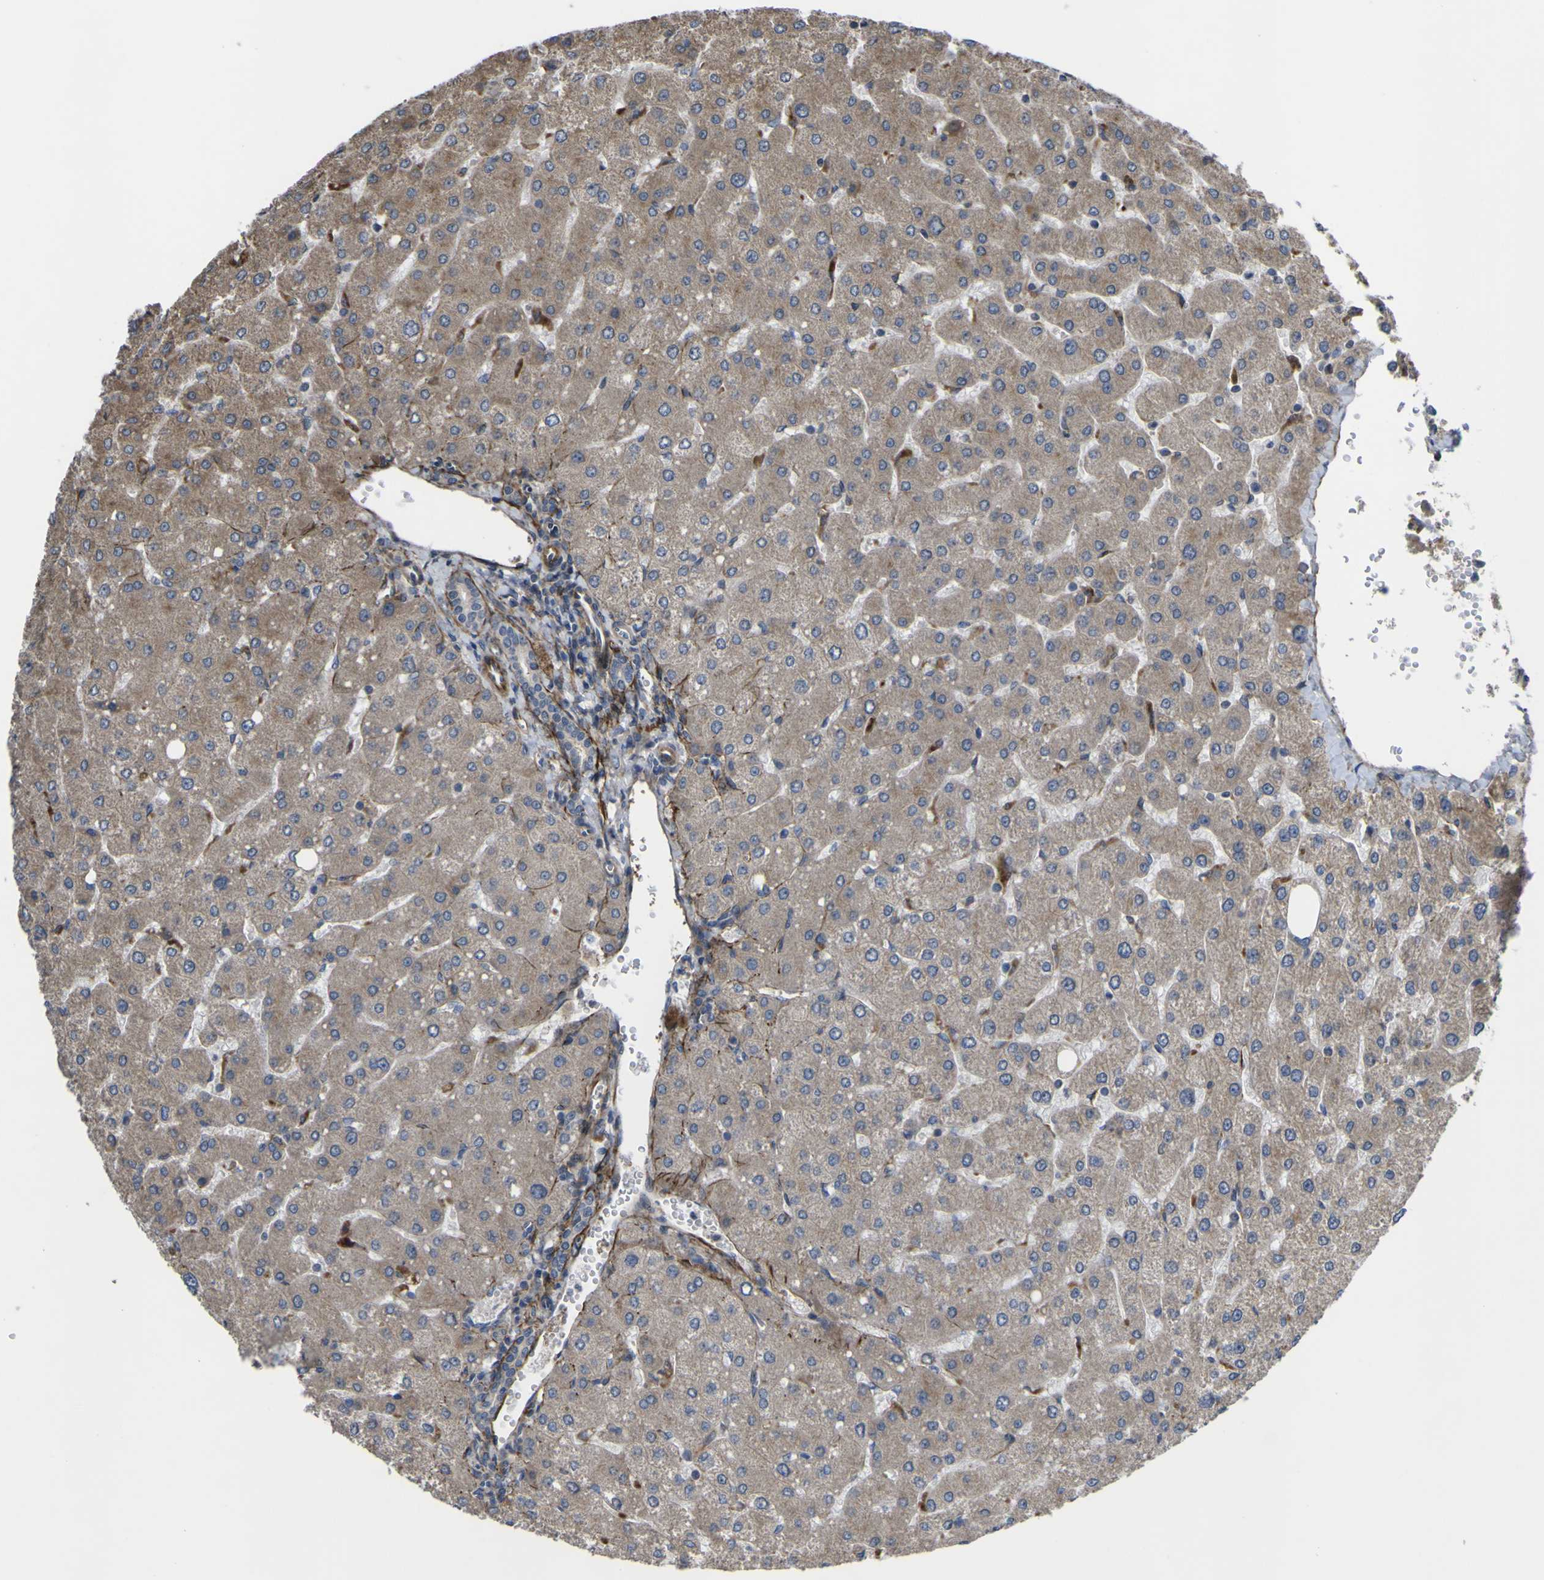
{"staining": {"intensity": "weak", "quantity": ">75%", "location": "cytoplasmic/membranous"}, "tissue": "liver", "cell_type": "Cholangiocytes", "image_type": "normal", "snomed": [{"axis": "morphology", "description": "Normal tissue, NOS"}, {"axis": "topography", "description": "Liver"}], "caption": "Weak cytoplasmic/membranous positivity for a protein is seen in about >75% of cholangiocytes of unremarkable liver using immunohistochemistry.", "gene": "GPLD1", "patient": {"sex": "male", "age": 55}}